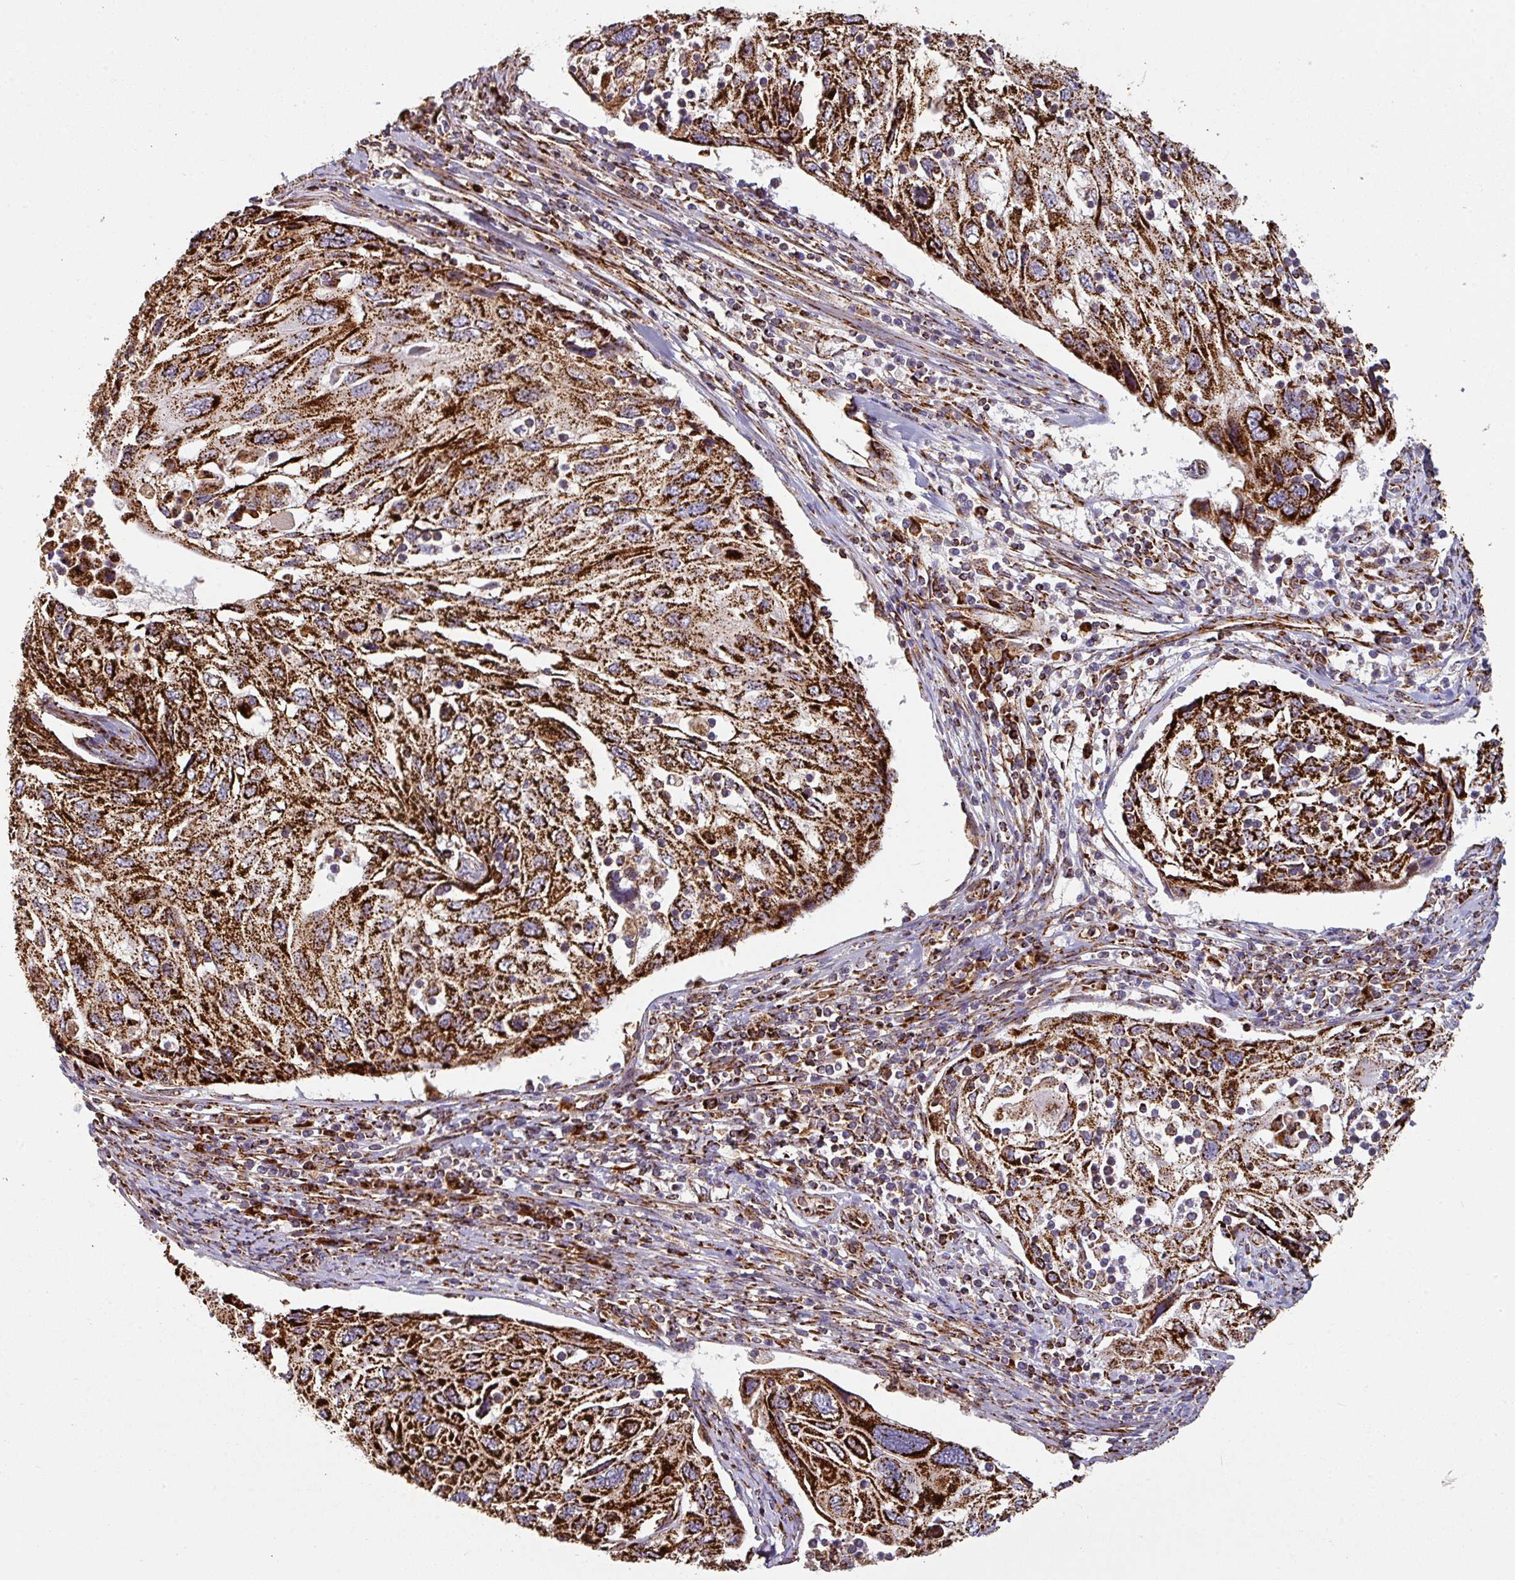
{"staining": {"intensity": "strong", "quantity": ">75%", "location": "cytoplasmic/membranous"}, "tissue": "cervical cancer", "cell_type": "Tumor cells", "image_type": "cancer", "snomed": [{"axis": "morphology", "description": "Squamous cell carcinoma, NOS"}, {"axis": "topography", "description": "Cervix"}], "caption": "Cervical cancer stained with IHC demonstrates strong cytoplasmic/membranous staining in approximately >75% of tumor cells. (brown staining indicates protein expression, while blue staining denotes nuclei).", "gene": "TRAP1", "patient": {"sex": "female", "age": 70}}